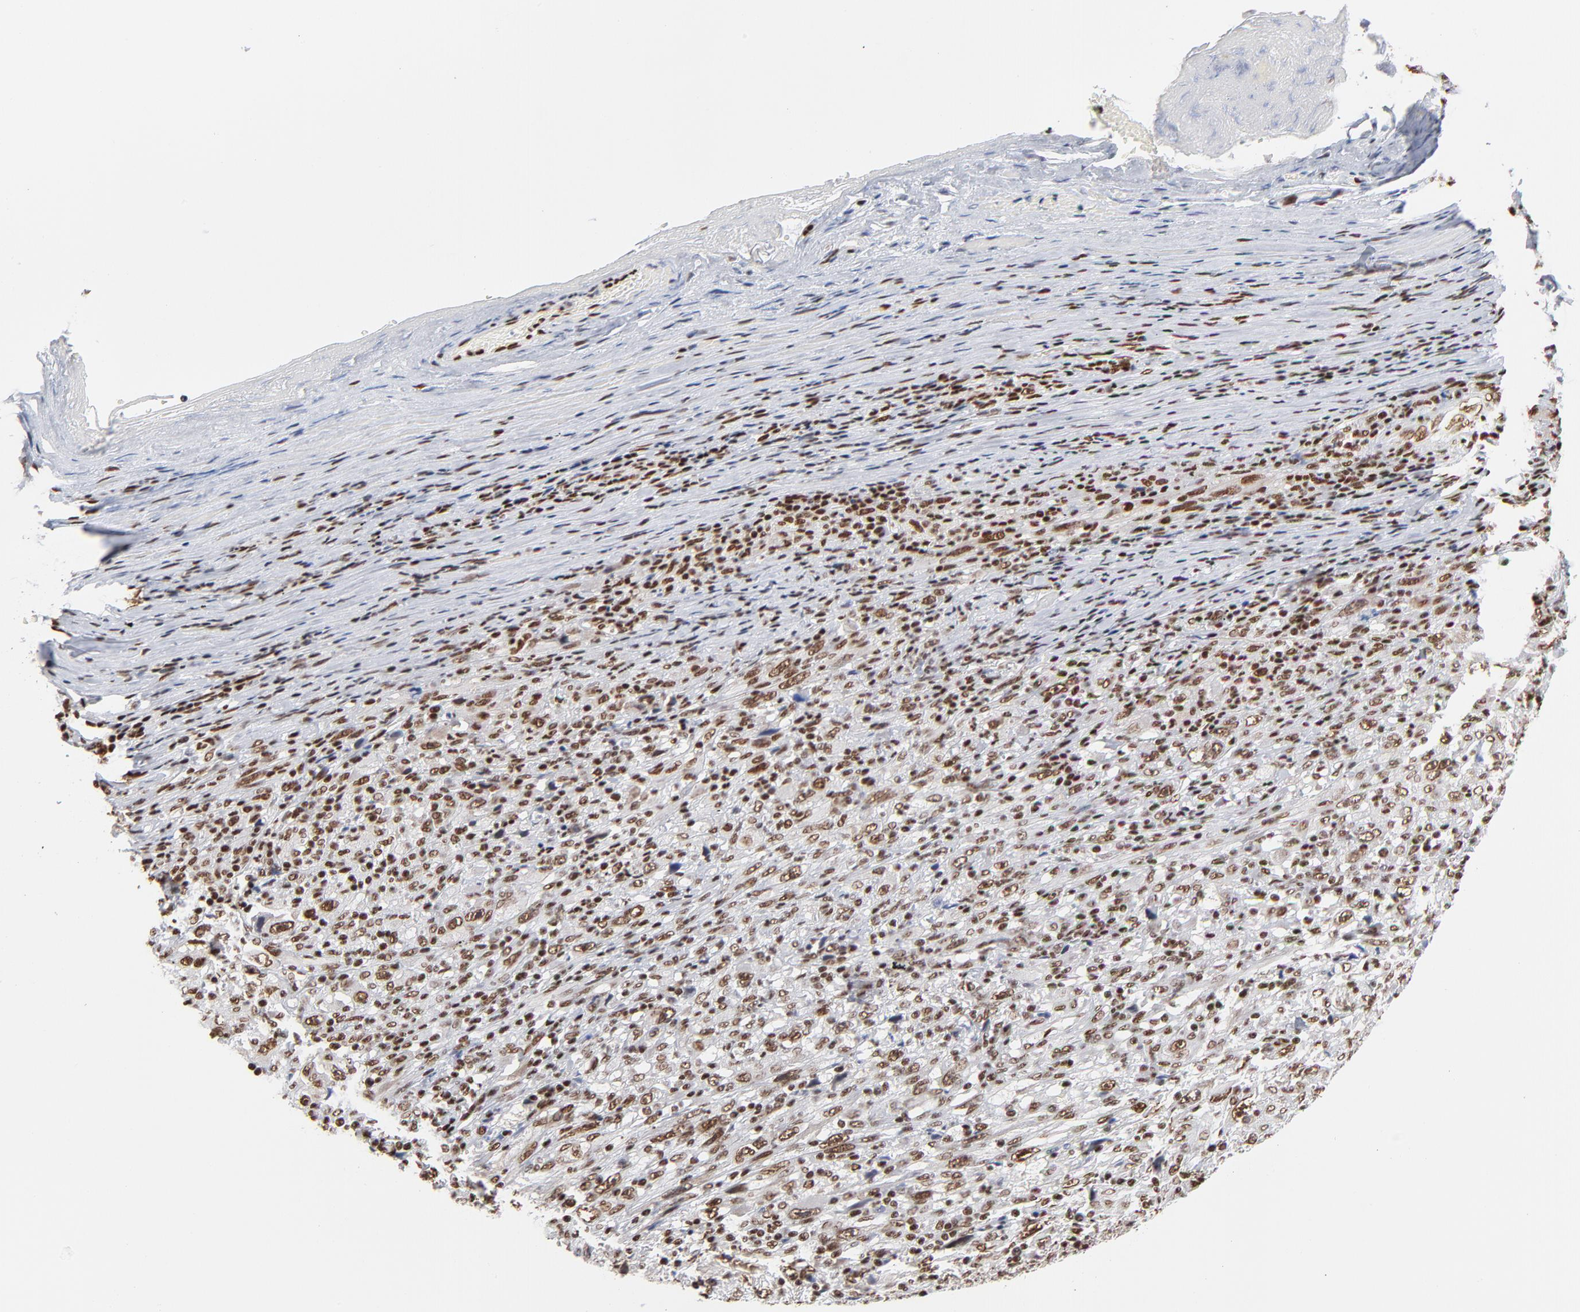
{"staining": {"intensity": "strong", "quantity": ">75%", "location": "nuclear"}, "tissue": "melanoma", "cell_type": "Tumor cells", "image_type": "cancer", "snomed": [{"axis": "morphology", "description": "Malignant melanoma, Metastatic site"}, {"axis": "topography", "description": "Skin"}], "caption": "Protein analysis of malignant melanoma (metastatic site) tissue shows strong nuclear staining in about >75% of tumor cells.", "gene": "CREB1", "patient": {"sex": "female", "age": 56}}